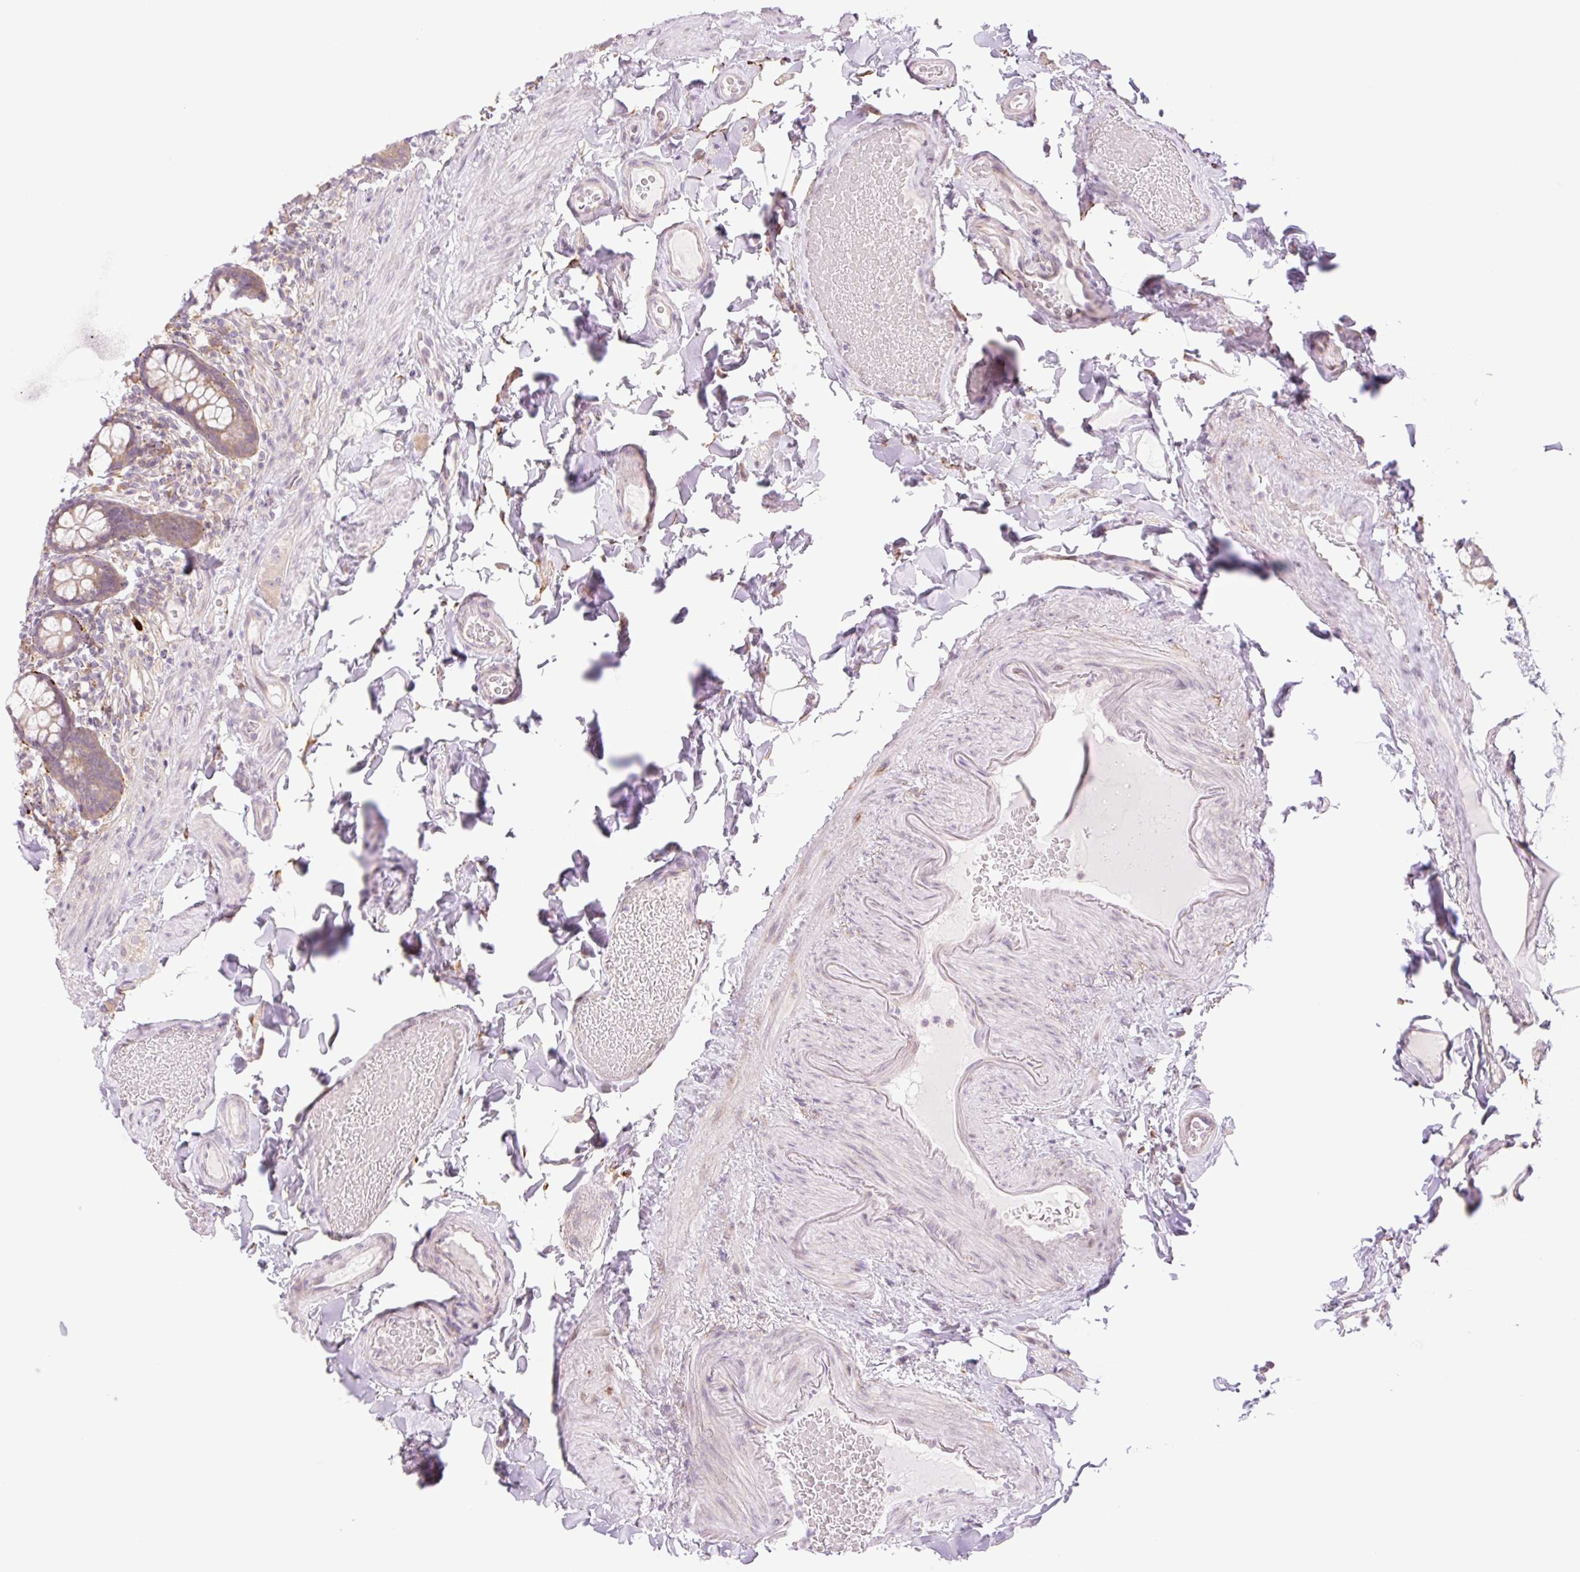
{"staining": {"intensity": "moderate", "quantity": "<25%", "location": "cytoplasmic/membranous"}, "tissue": "small intestine", "cell_type": "Glandular cells", "image_type": "normal", "snomed": [{"axis": "morphology", "description": "Normal tissue, NOS"}, {"axis": "topography", "description": "Small intestine"}], "caption": "Moderate cytoplasmic/membranous protein positivity is present in about <25% of glandular cells in small intestine. (DAB = brown stain, brightfield microscopy at high magnification).", "gene": "COL5A1", "patient": {"sex": "male", "age": 70}}